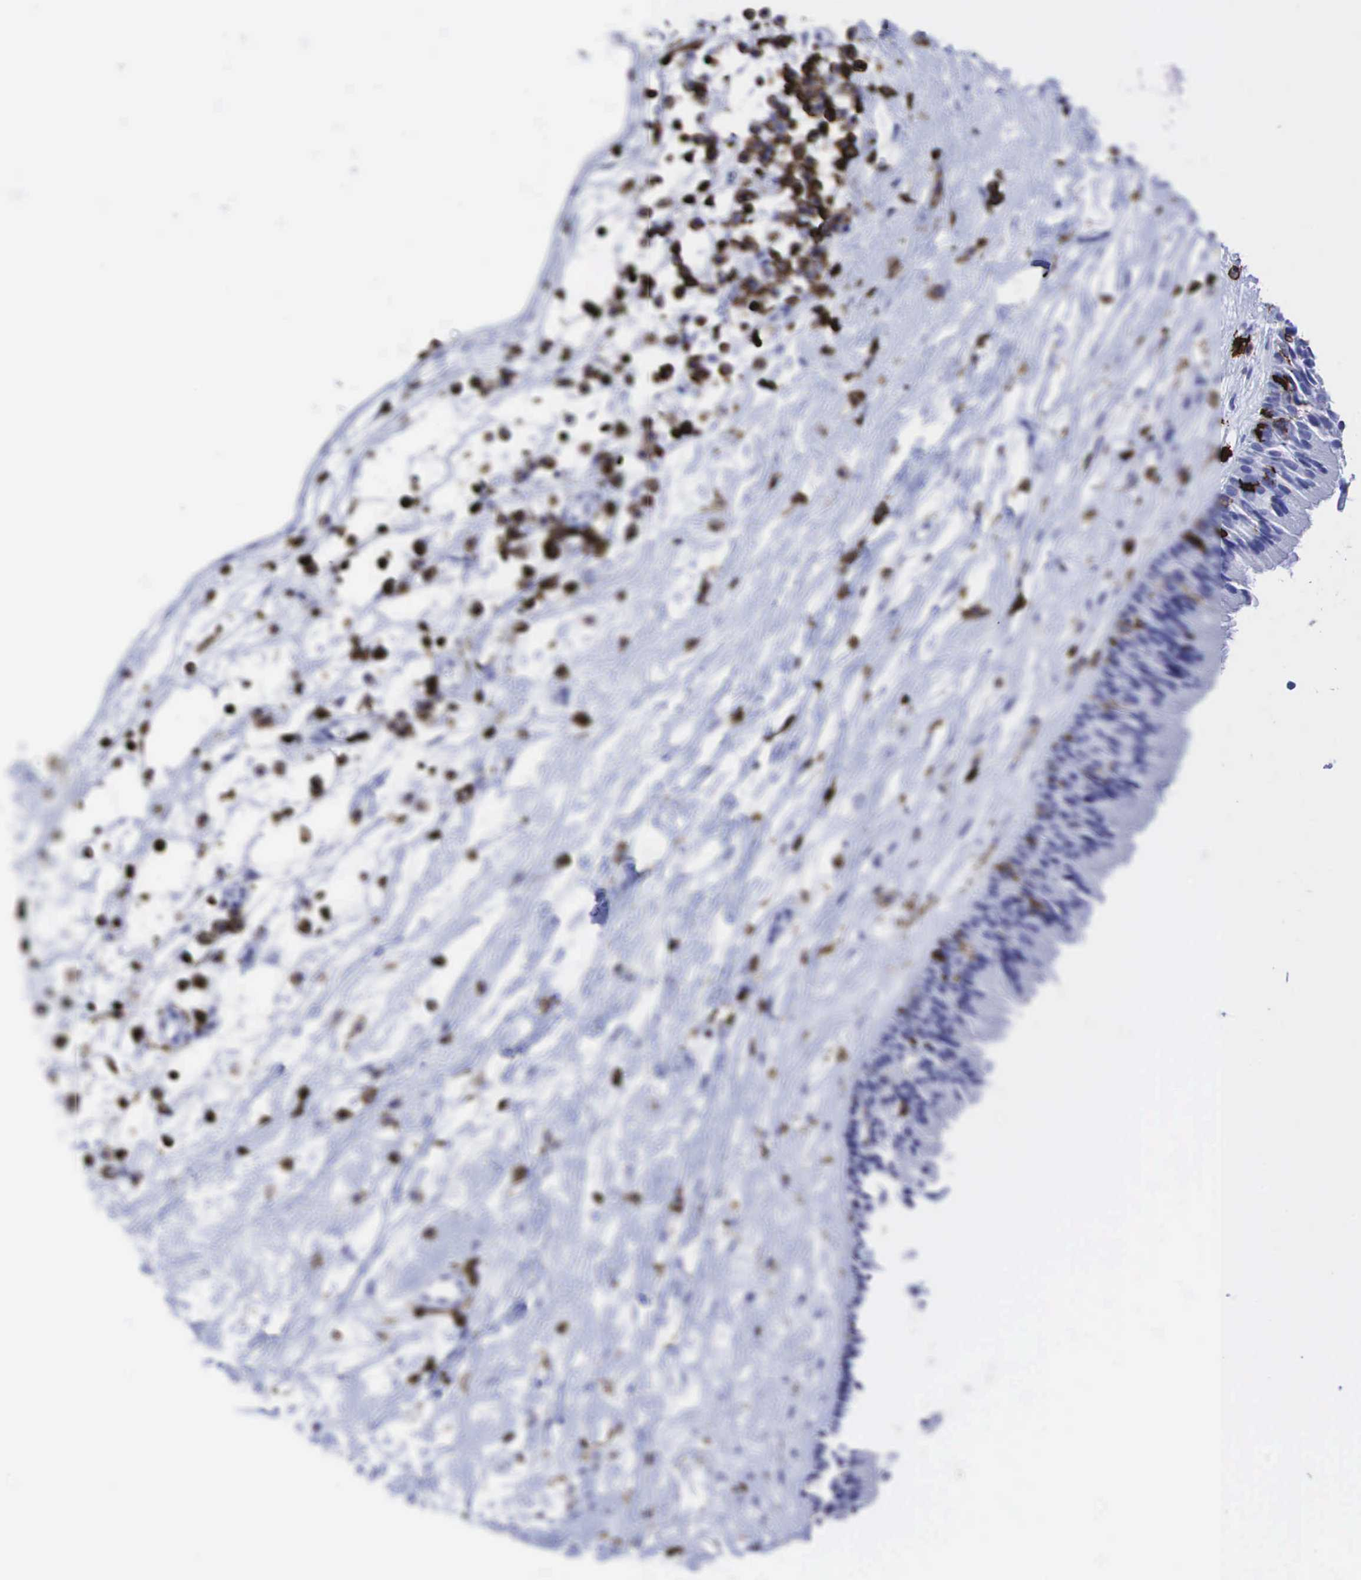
{"staining": {"intensity": "negative", "quantity": "none", "location": "none"}, "tissue": "nasopharynx", "cell_type": "Respiratory epithelial cells", "image_type": "normal", "snomed": [{"axis": "morphology", "description": "Normal tissue, NOS"}, {"axis": "topography", "description": "Nasopharynx"}], "caption": "This micrograph is of normal nasopharynx stained with IHC to label a protein in brown with the nuclei are counter-stained blue. There is no expression in respiratory epithelial cells.", "gene": "PTPRC", "patient": {"sex": "male", "age": 13}}